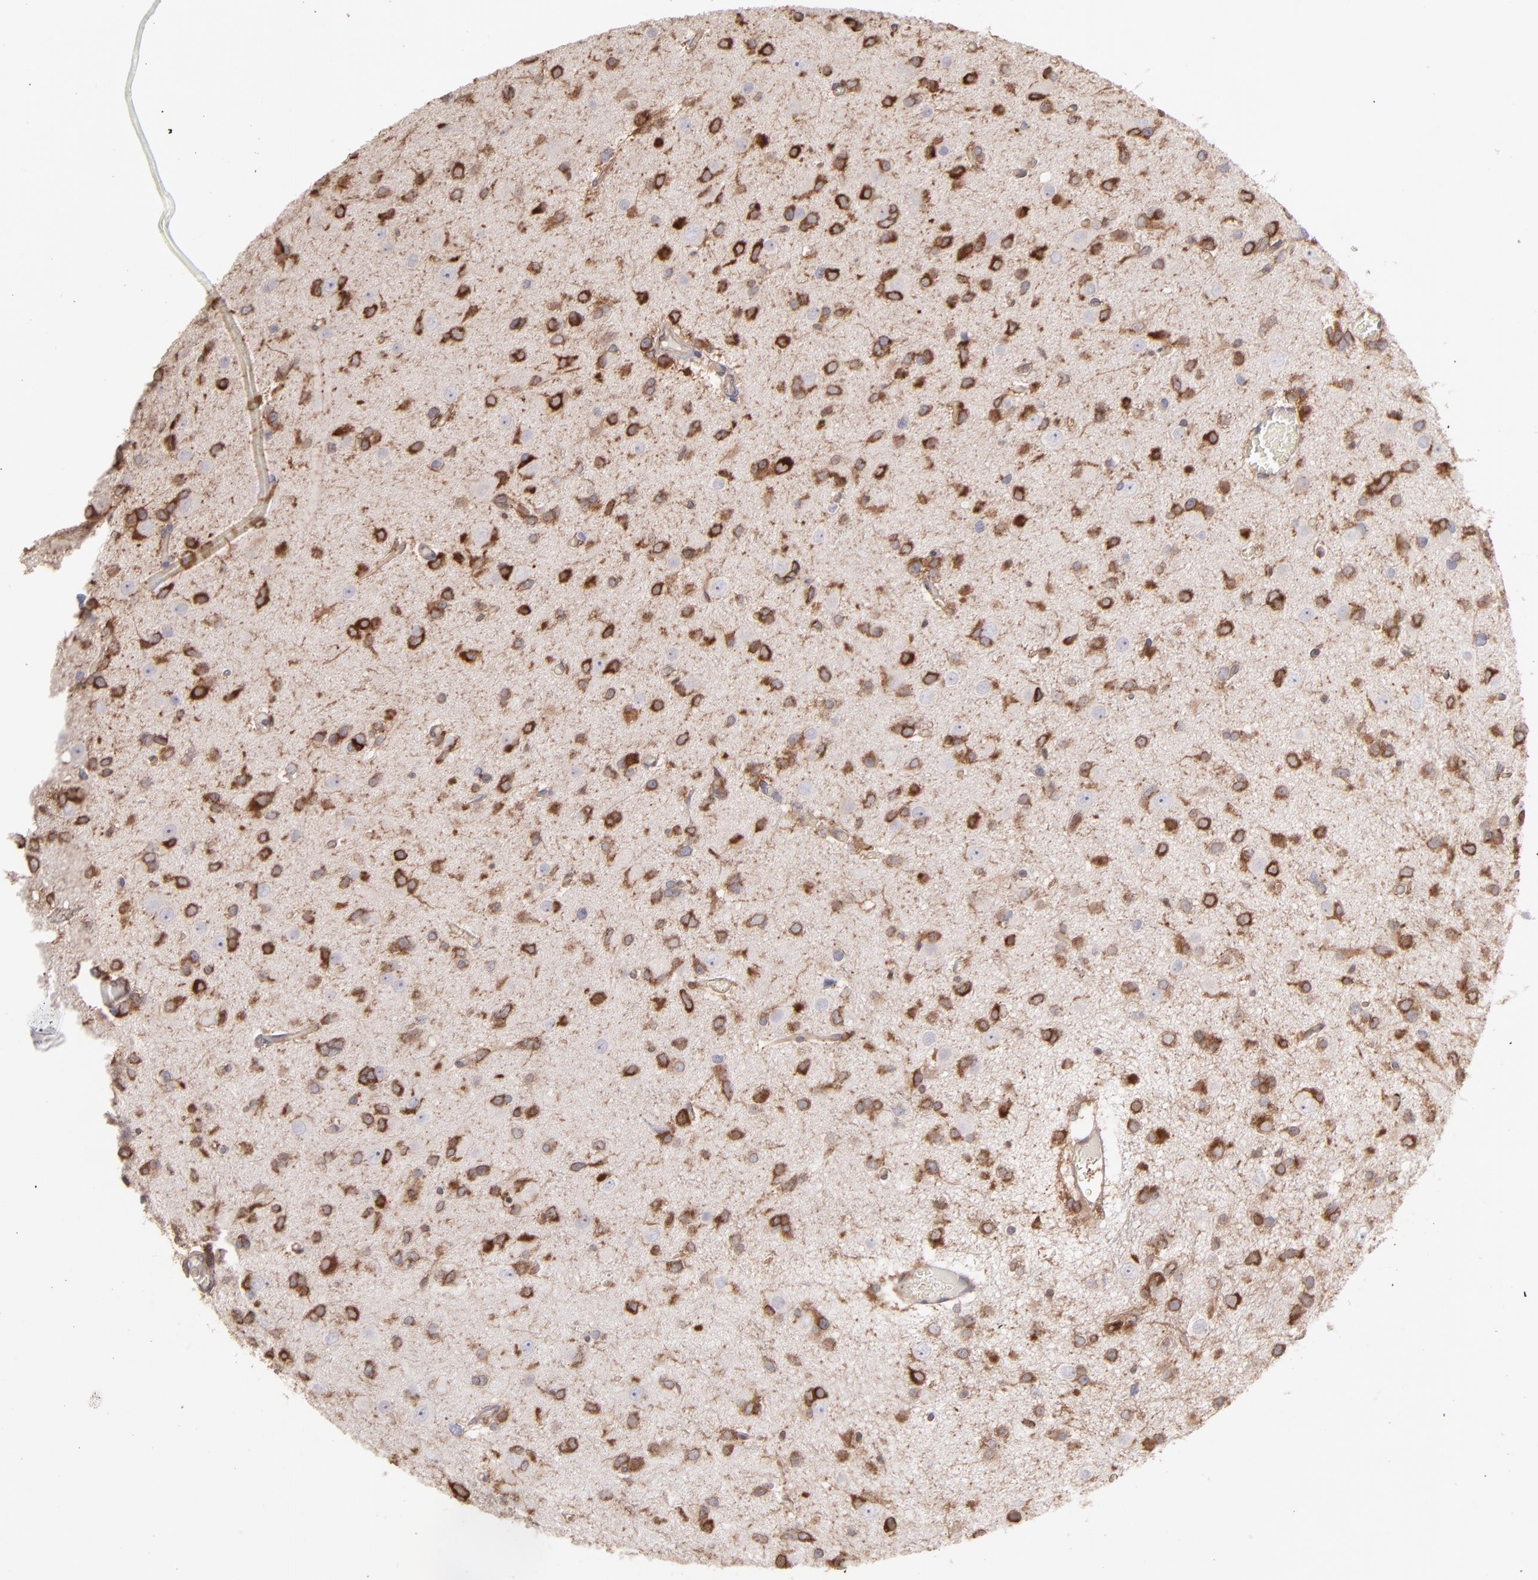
{"staining": {"intensity": "strong", "quantity": ">75%", "location": "cytoplasmic/membranous"}, "tissue": "glioma", "cell_type": "Tumor cells", "image_type": "cancer", "snomed": [{"axis": "morphology", "description": "Glioma, malignant, Low grade"}, {"axis": "topography", "description": "Brain"}], "caption": "This is a micrograph of IHC staining of glioma, which shows strong positivity in the cytoplasmic/membranous of tumor cells.", "gene": "MAPRE1", "patient": {"sex": "male", "age": 42}}